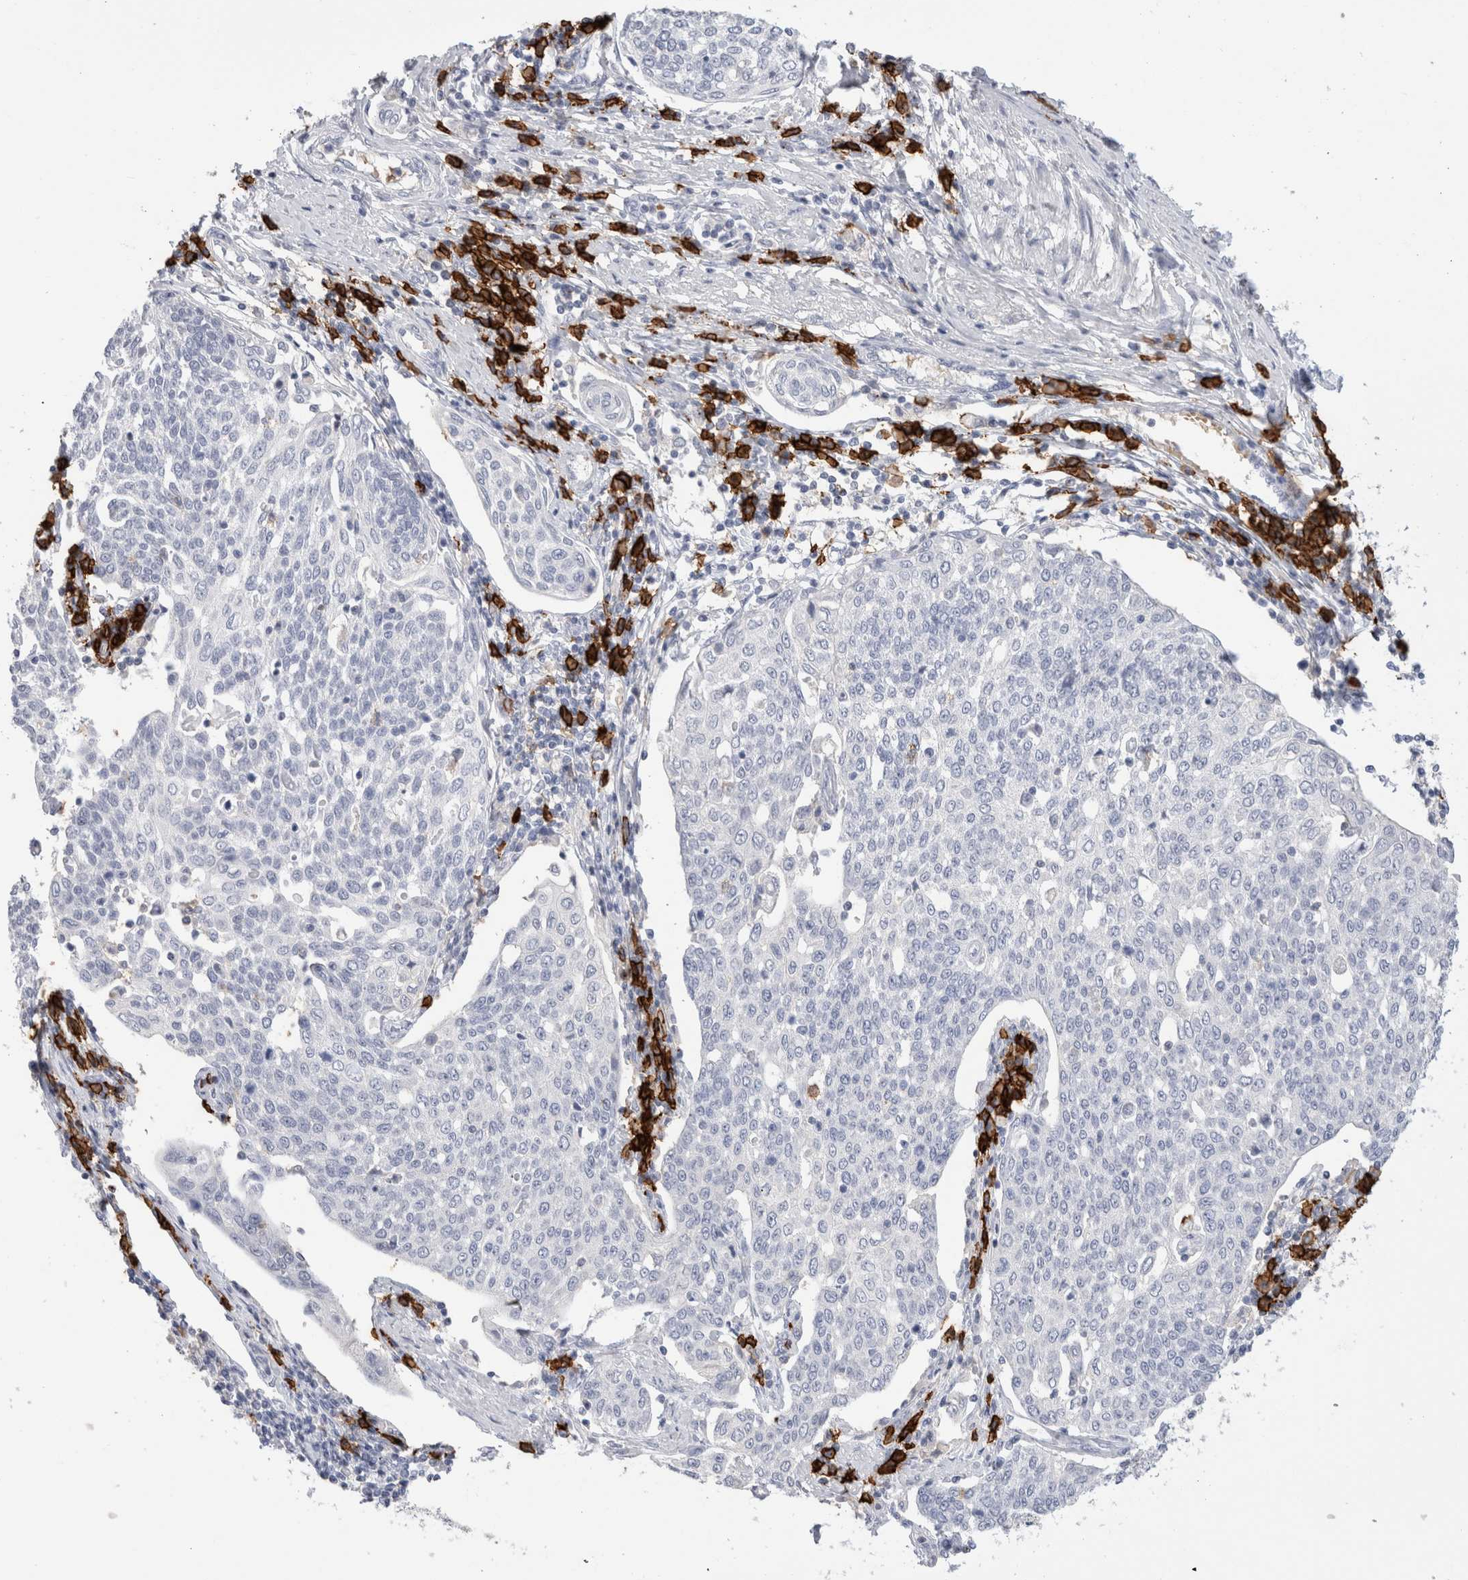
{"staining": {"intensity": "negative", "quantity": "none", "location": "none"}, "tissue": "cervical cancer", "cell_type": "Tumor cells", "image_type": "cancer", "snomed": [{"axis": "morphology", "description": "Squamous cell carcinoma, NOS"}, {"axis": "topography", "description": "Cervix"}], "caption": "DAB (3,3'-diaminobenzidine) immunohistochemical staining of squamous cell carcinoma (cervical) demonstrates no significant positivity in tumor cells.", "gene": "CD38", "patient": {"sex": "female", "age": 34}}